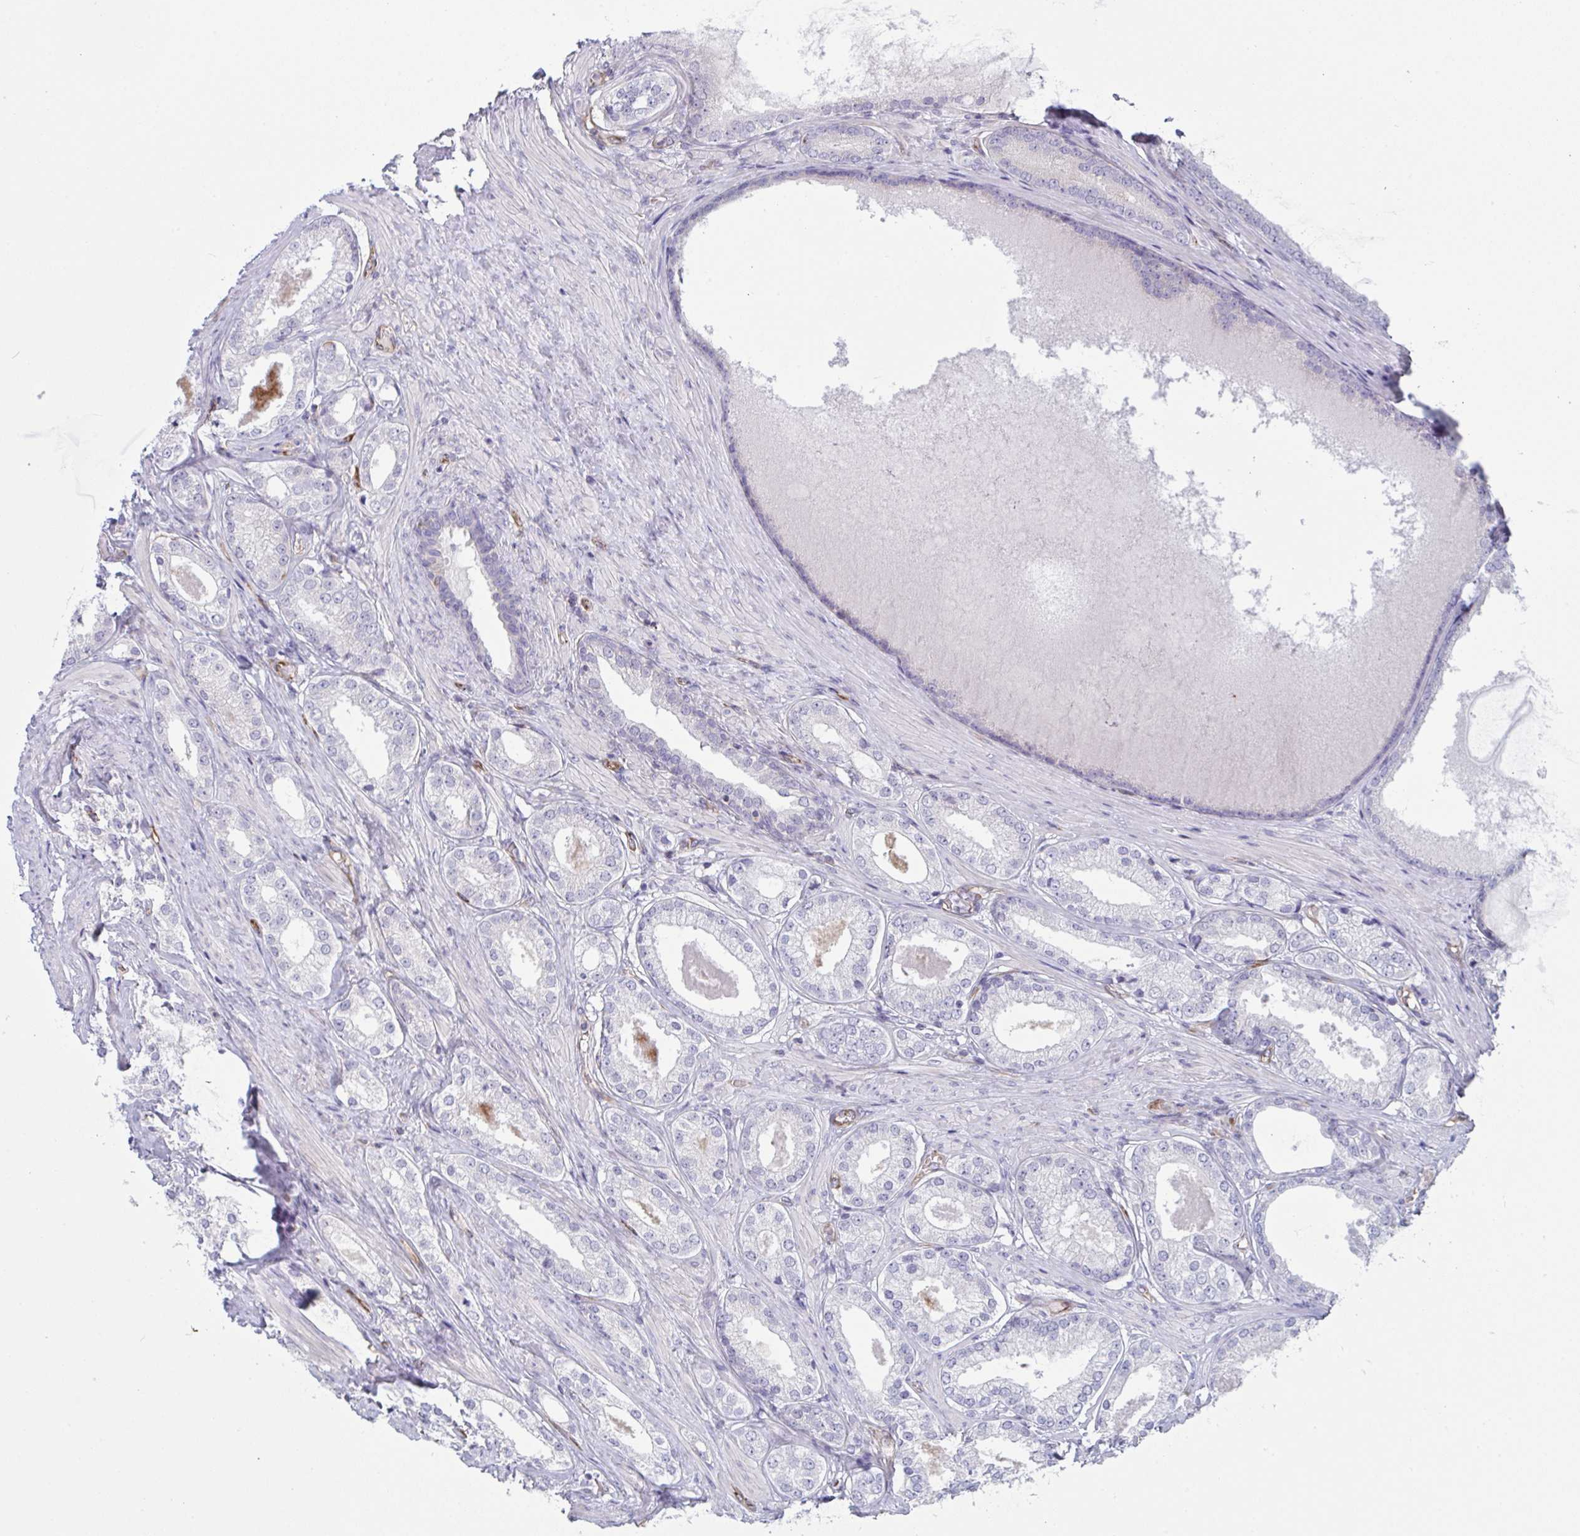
{"staining": {"intensity": "negative", "quantity": "none", "location": "none"}, "tissue": "prostate cancer", "cell_type": "Tumor cells", "image_type": "cancer", "snomed": [{"axis": "morphology", "description": "Adenocarcinoma, NOS"}, {"axis": "morphology", "description": "Adenocarcinoma, Low grade"}, {"axis": "topography", "description": "Prostate"}], "caption": "Photomicrograph shows no significant protein expression in tumor cells of prostate cancer.", "gene": "DCBLD1", "patient": {"sex": "male", "age": 68}}